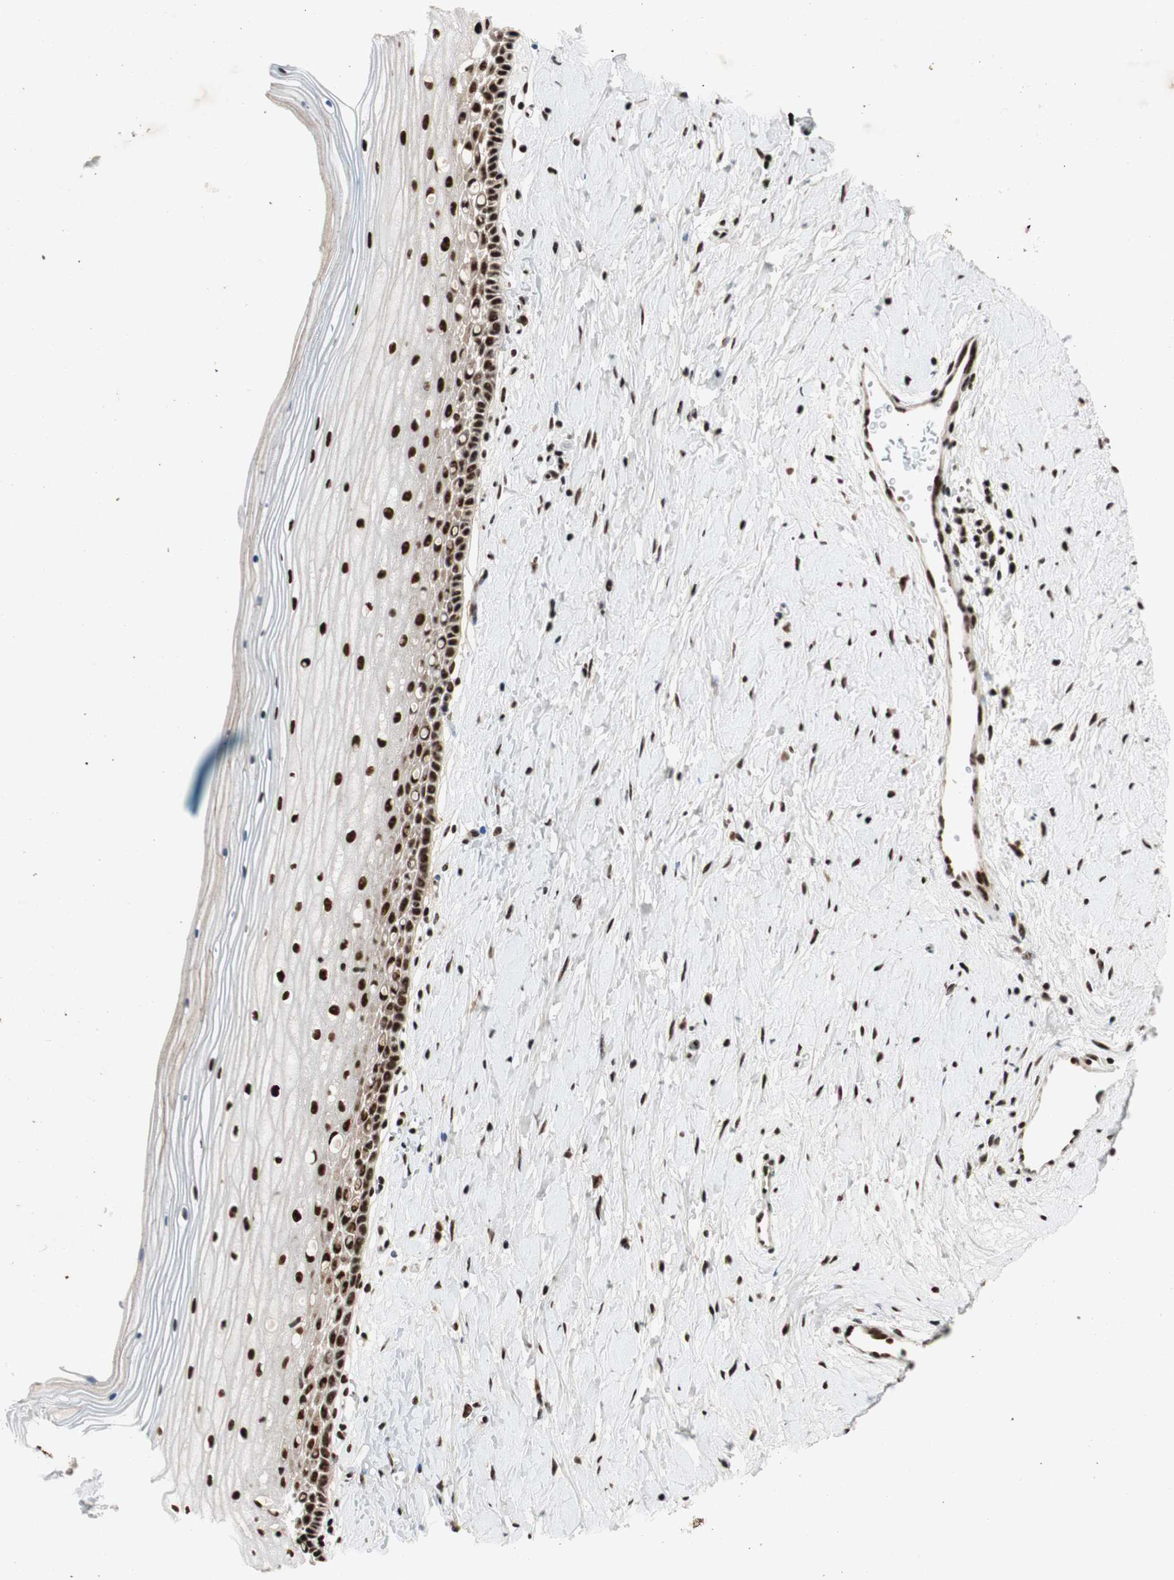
{"staining": {"intensity": "strong", "quantity": ">75%", "location": "nuclear"}, "tissue": "cervix", "cell_type": "Glandular cells", "image_type": "normal", "snomed": [{"axis": "morphology", "description": "Normal tissue, NOS"}, {"axis": "topography", "description": "Cervix"}], "caption": "A brown stain highlights strong nuclear positivity of a protein in glandular cells of normal cervix. The protein of interest is stained brown, and the nuclei are stained in blue (DAB IHC with brightfield microscopy, high magnification).", "gene": "NCBP3", "patient": {"sex": "female", "age": 39}}